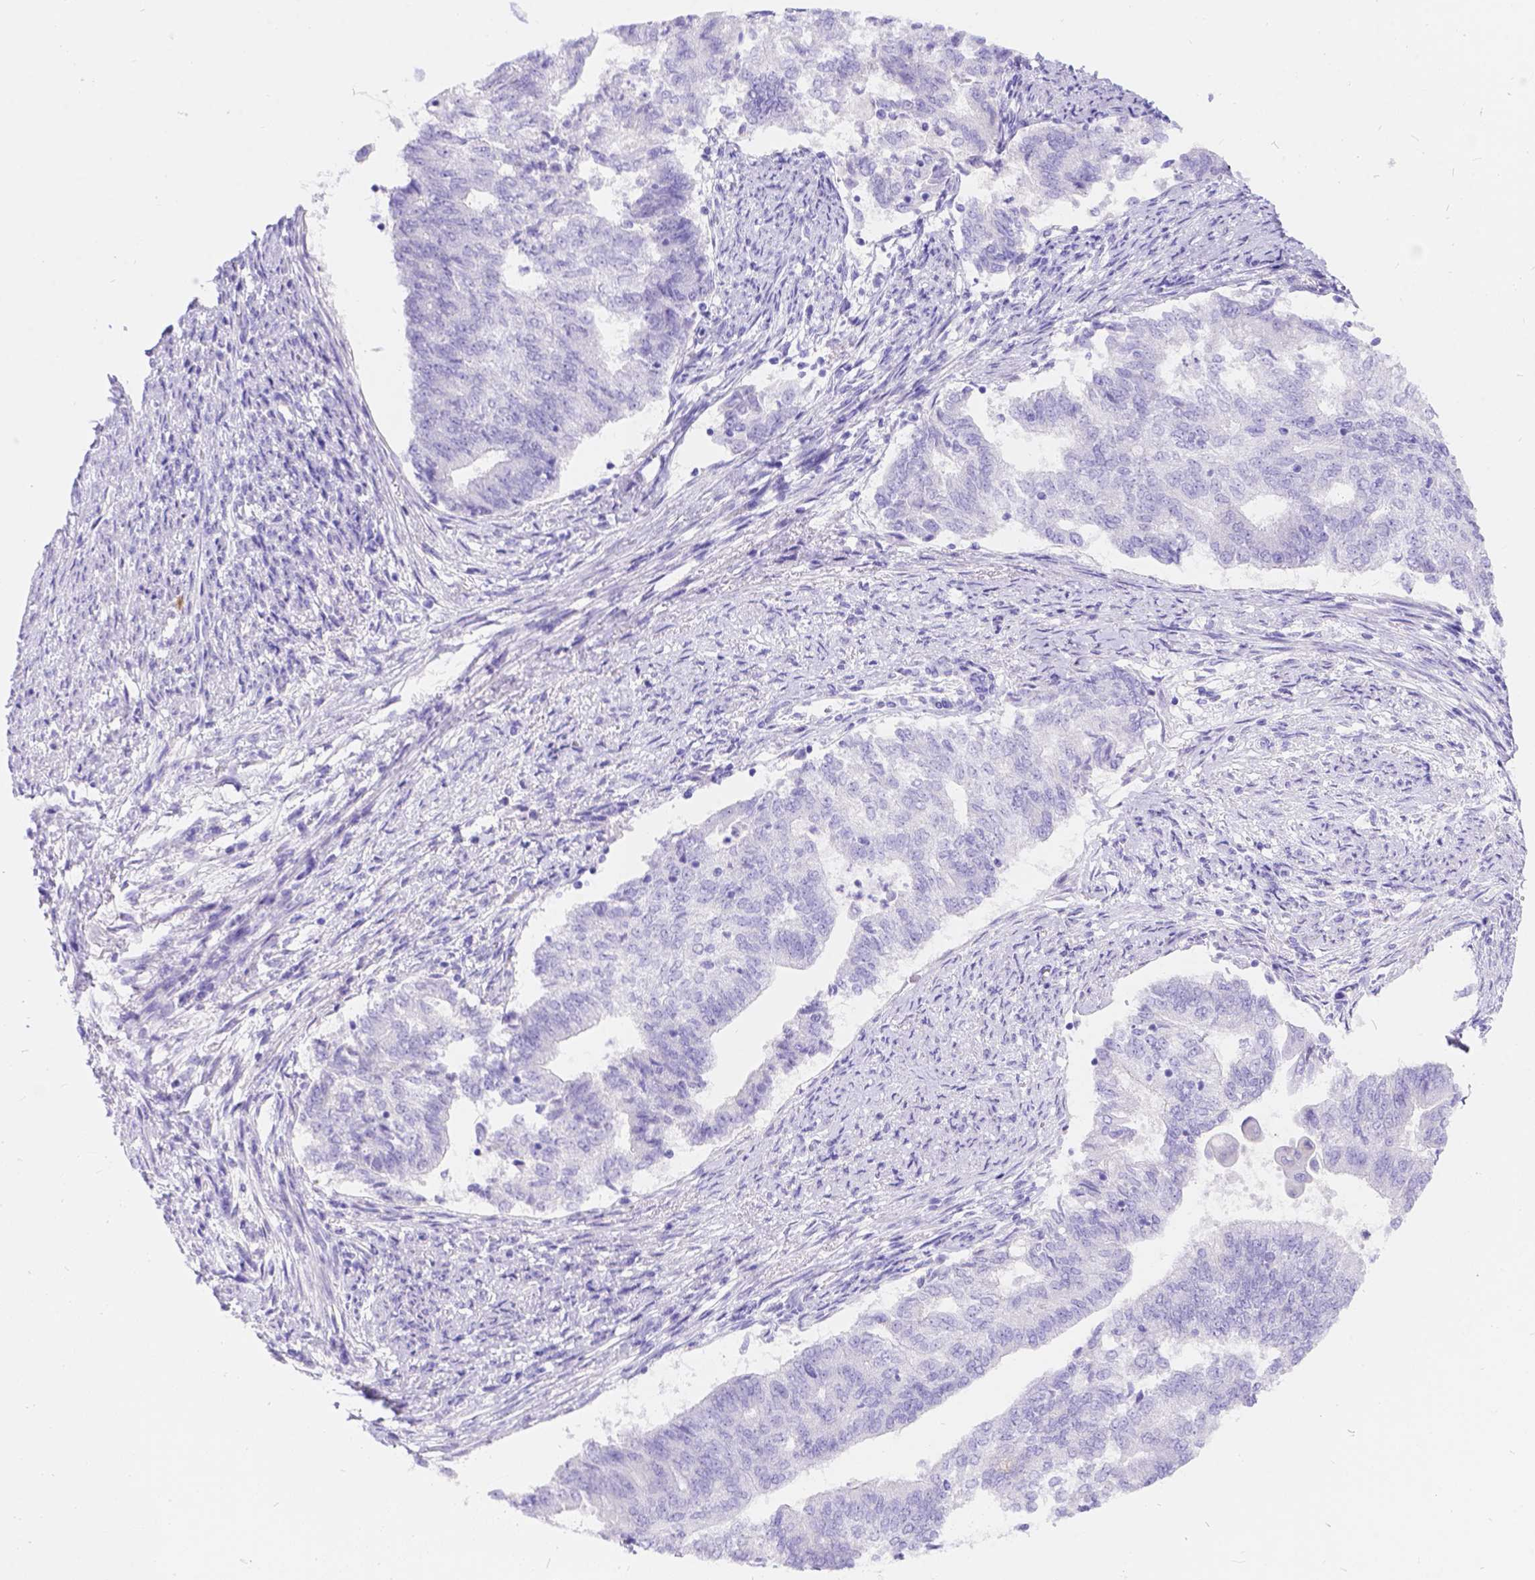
{"staining": {"intensity": "negative", "quantity": "none", "location": "none"}, "tissue": "endometrial cancer", "cell_type": "Tumor cells", "image_type": "cancer", "snomed": [{"axis": "morphology", "description": "Adenocarcinoma, NOS"}, {"axis": "topography", "description": "Endometrium"}], "caption": "Histopathology image shows no significant protein positivity in tumor cells of adenocarcinoma (endometrial).", "gene": "KLHL10", "patient": {"sex": "female", "age": 65}}